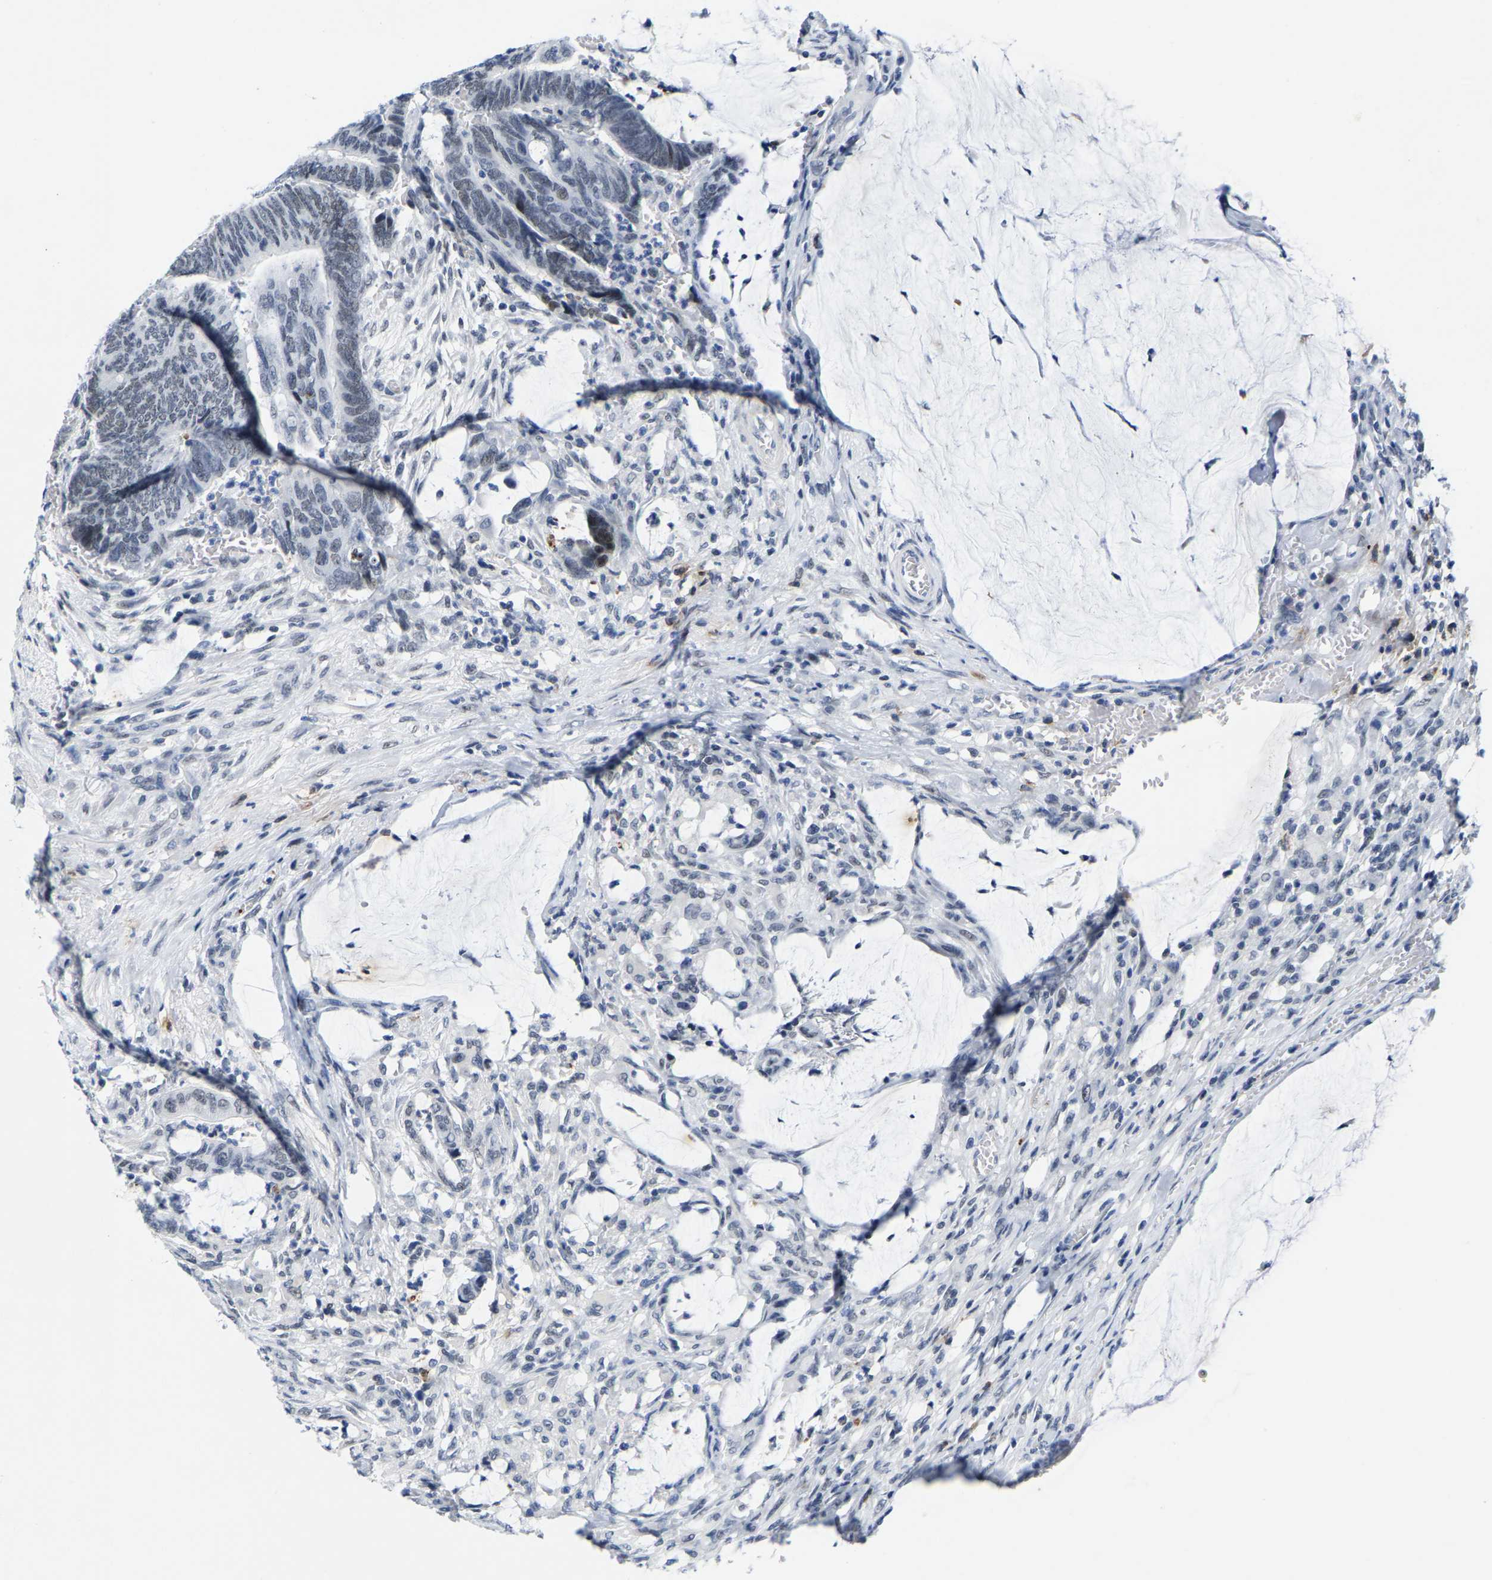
{"staining": {"intensity": "negative", "quantity": "none", "location": "none"}, "tissue": "colorectal cancer", "cell_type": "Tumor cells", "image_type": "cancer", "snomed": [{"axis": "morphology", "description": "Normal tissue, NOS"}, {"axis": "morphology", "description": "Adenocarcinoma, NOS"}, {"axis": "topography", "description": "Rectum"}, {"axis": "topography", "description": "Peripheral nerve tissue"}], "caption": "High power microscopy histopathology image of an IHC photomicrograph of adenocarcinoma (colorectal), revealing no significant expression in tumor cells.", "gene": "SETD1B", "patient": {"sex": "male", "age": 92}}